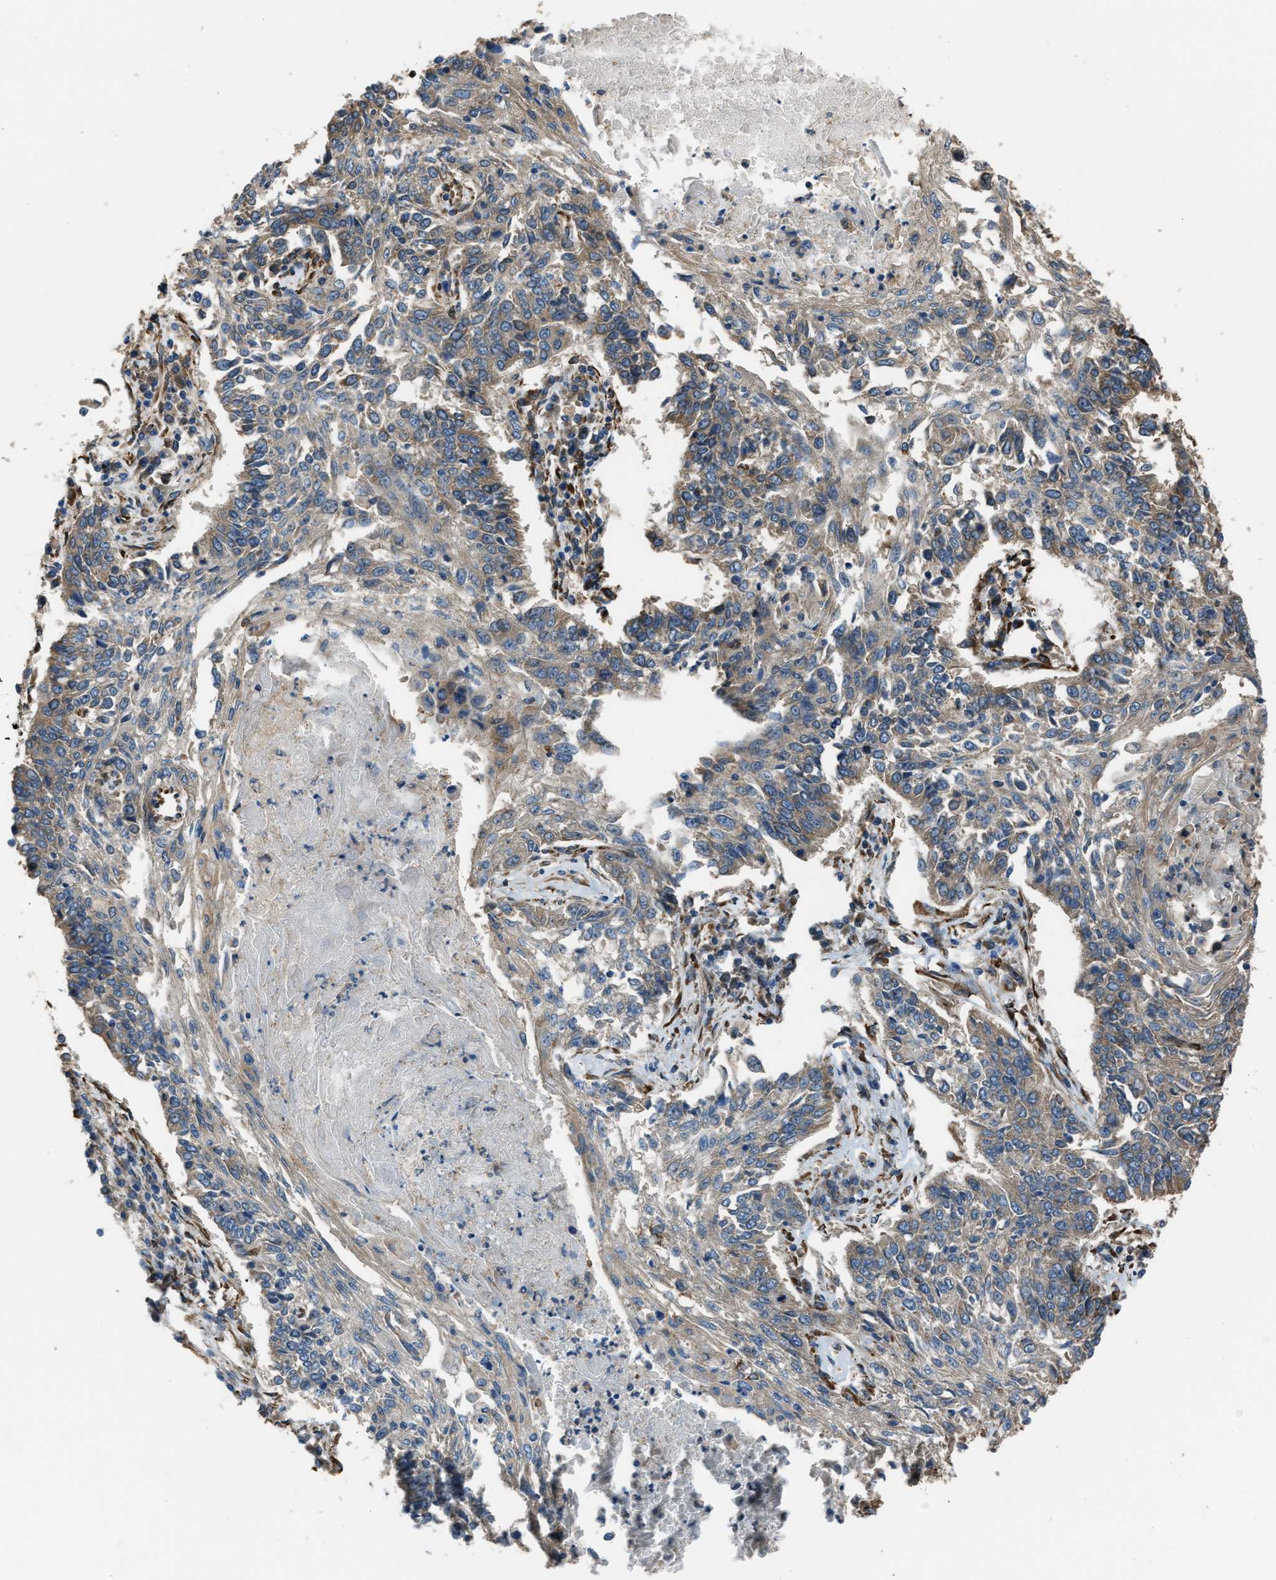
{"staining": {"intensity": "weak", "quantity": "25%-75%", "location": "cytoplasmic/membranous"}, "tissue": "lung cancer", "cell_type": "Tumor cells", "image_type": "cancer", "snomed": [{"axis": "morphology", "description": "Normal tissue, NOS"}, {"axis": "morphology", "description": "Squamous cell carcinoma, NOS"}, {"axis": "topography", "description": "Cartilage tissue"}, {"axis": "topography", "description": "Bronchus"}, {"axis": "topography", "description": "Lung"}], "caption": "A micrograph of lung cancer (squamous cell carcinoma) stained for a protein shows weak cytoplasmic/membranous brown staining in tumor cells.", "gene": "TRPC1", "patient": {"sex": "female", "age": 49}}